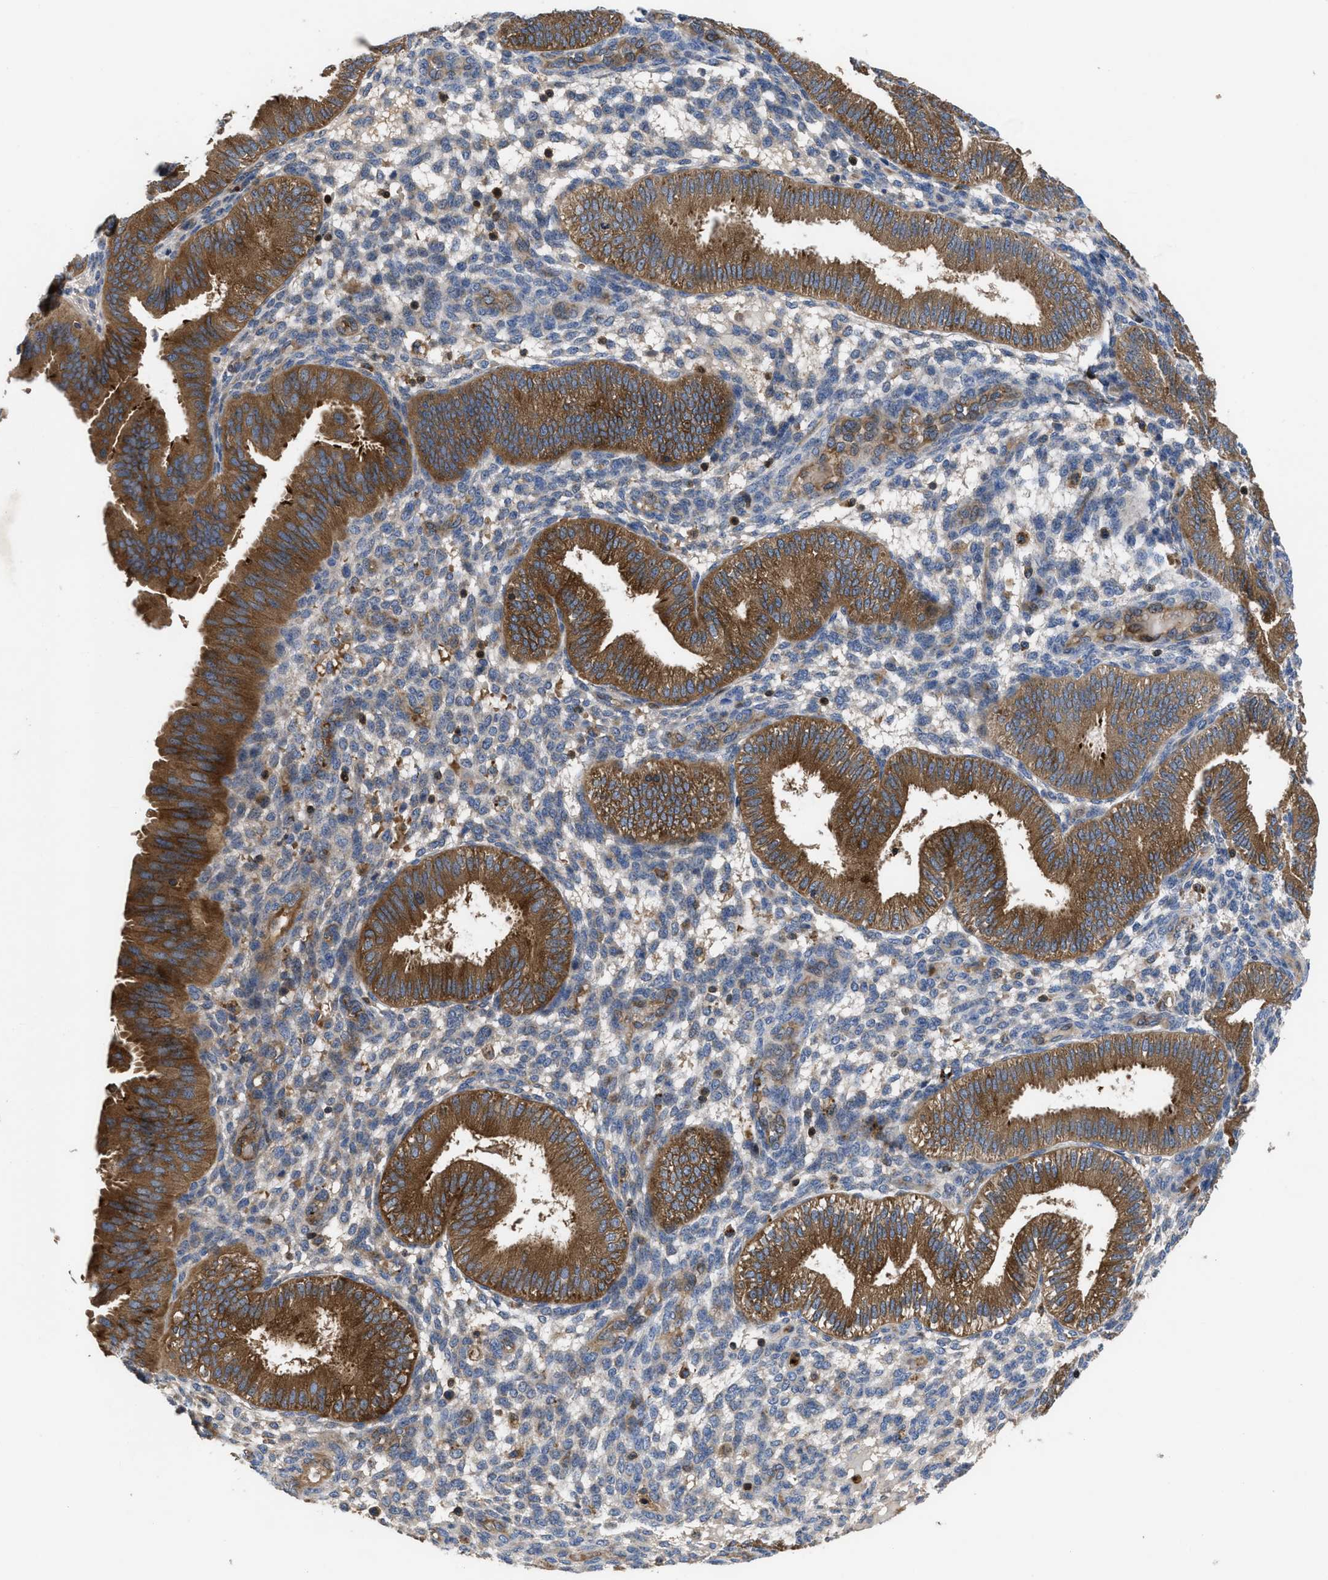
{"staining": {"intensity": "weak", "quantity": "<25%", "location": "cytoplasmic/membranous"}, "tissue": "endometrium", "cell_type": "Cells in endometrial stroma", "image_type": "normal", "snomed": [{"axis": "morphology", "description": "Normal tissue, NOS"}, {"axis": "topography", "description": "Endometrium"}], "caption": "The IHC image has no significant positivity in cells in endometrial stroma of endometrium.", "gene": "YBEY", "patient": {"sex": "female", "age": 39}}